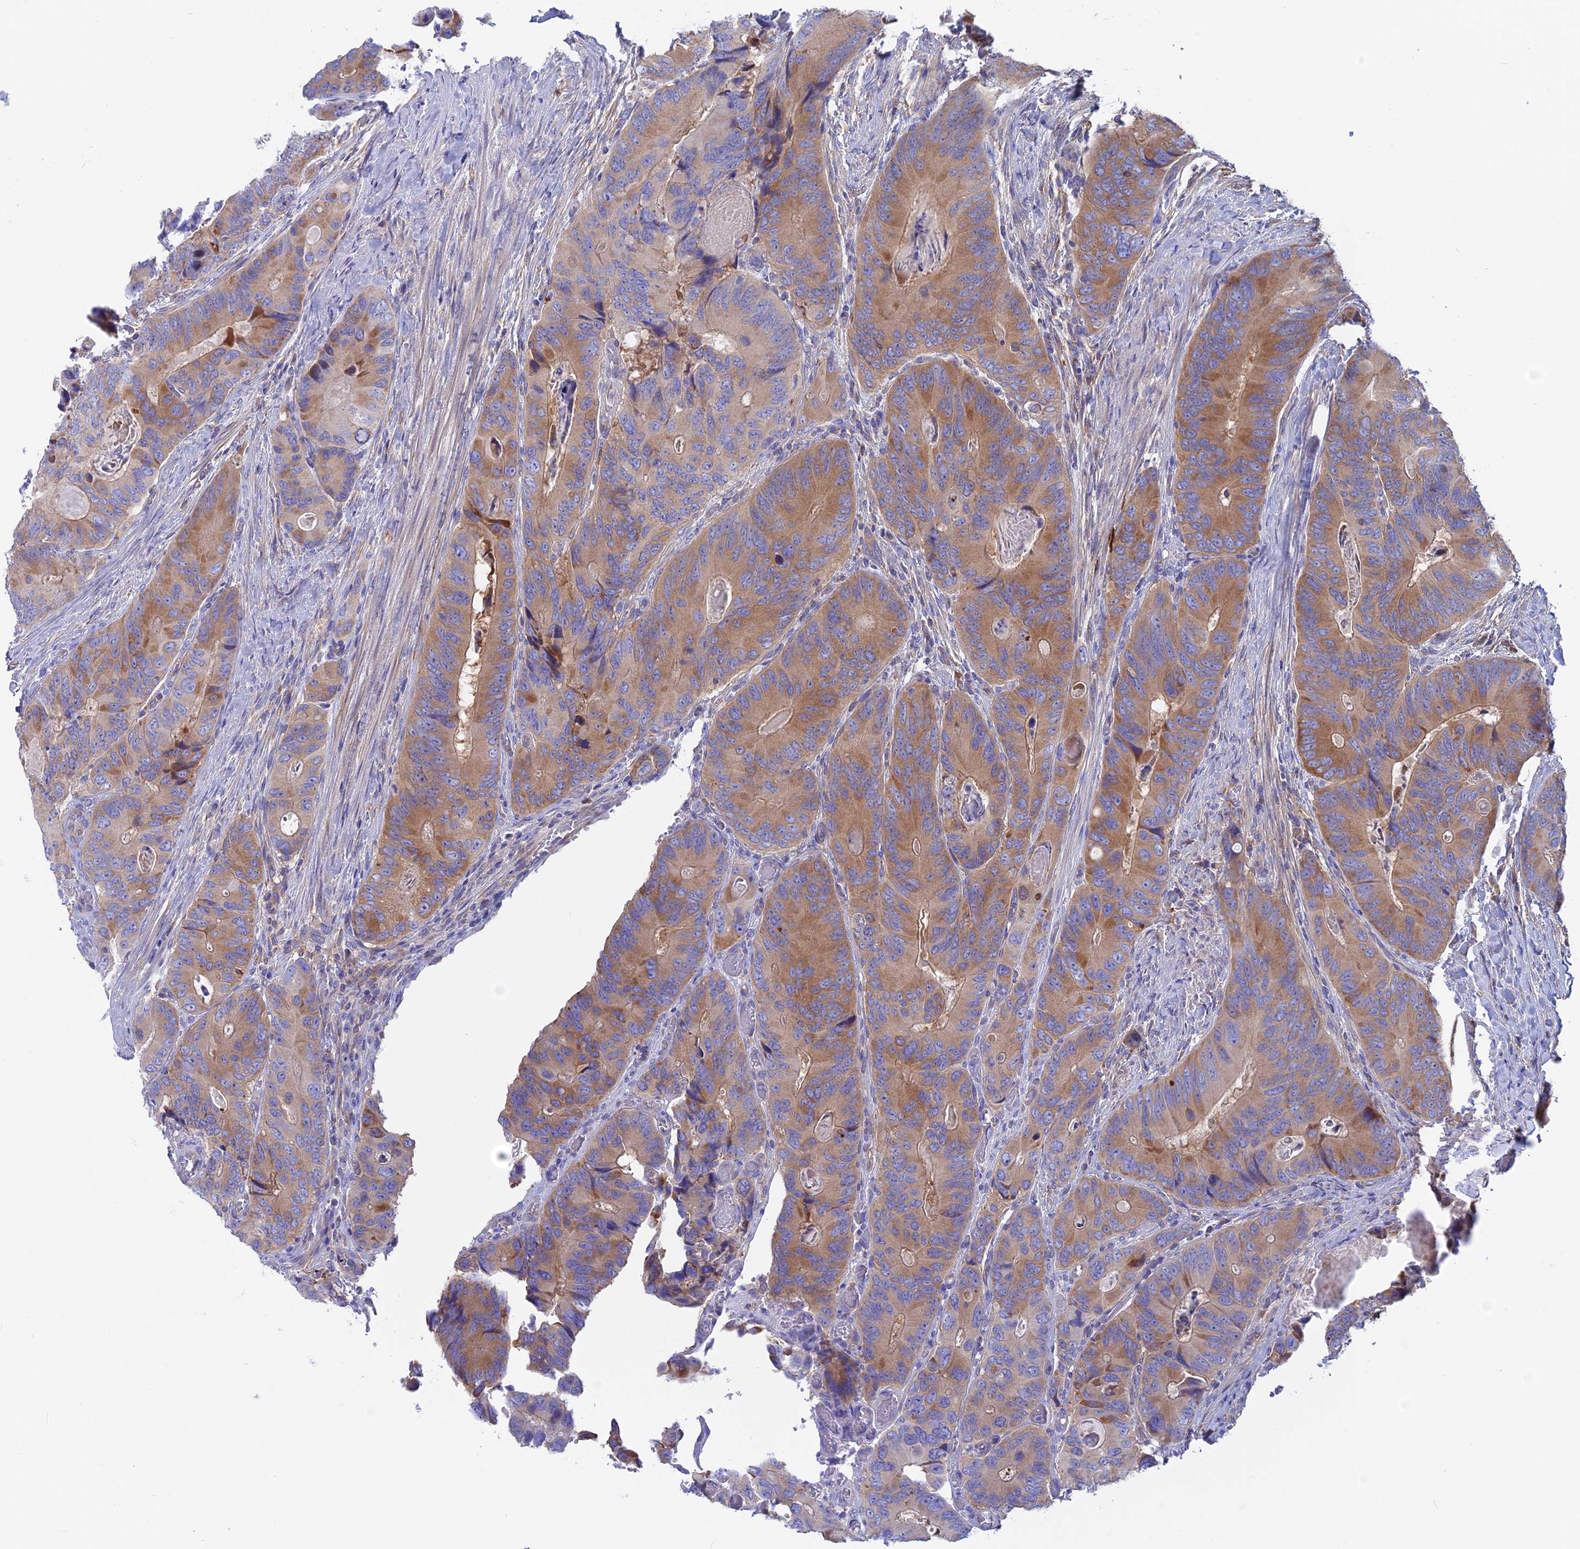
{"staining": {"intensity": "moderate", "quantity": ">75%", "location": "cytoplasmic/membranous"}, "tissue": "colorectal cancer", "cell_type": "Tumor cells", "image_type": "cancer", "snomed": [{"axis": "morphology", "description": "Adenocarcinoma, NOS"}, {"axis": "topography", "description": "Colon"}], "caption": "Protein staining demonstrates moderate cytoplasmic/membranous staining in approximately >75% of tumor cells in colorectal cancer (adenocarcinoma). Using DAB (3,3'-diaminobenzidine) (brown) and hematoxylin (blue) stains, captured at high magnification using brightfield microscopy.", "gene": "LZTFL1", "patient": {"sex": "male", "age": 84}}